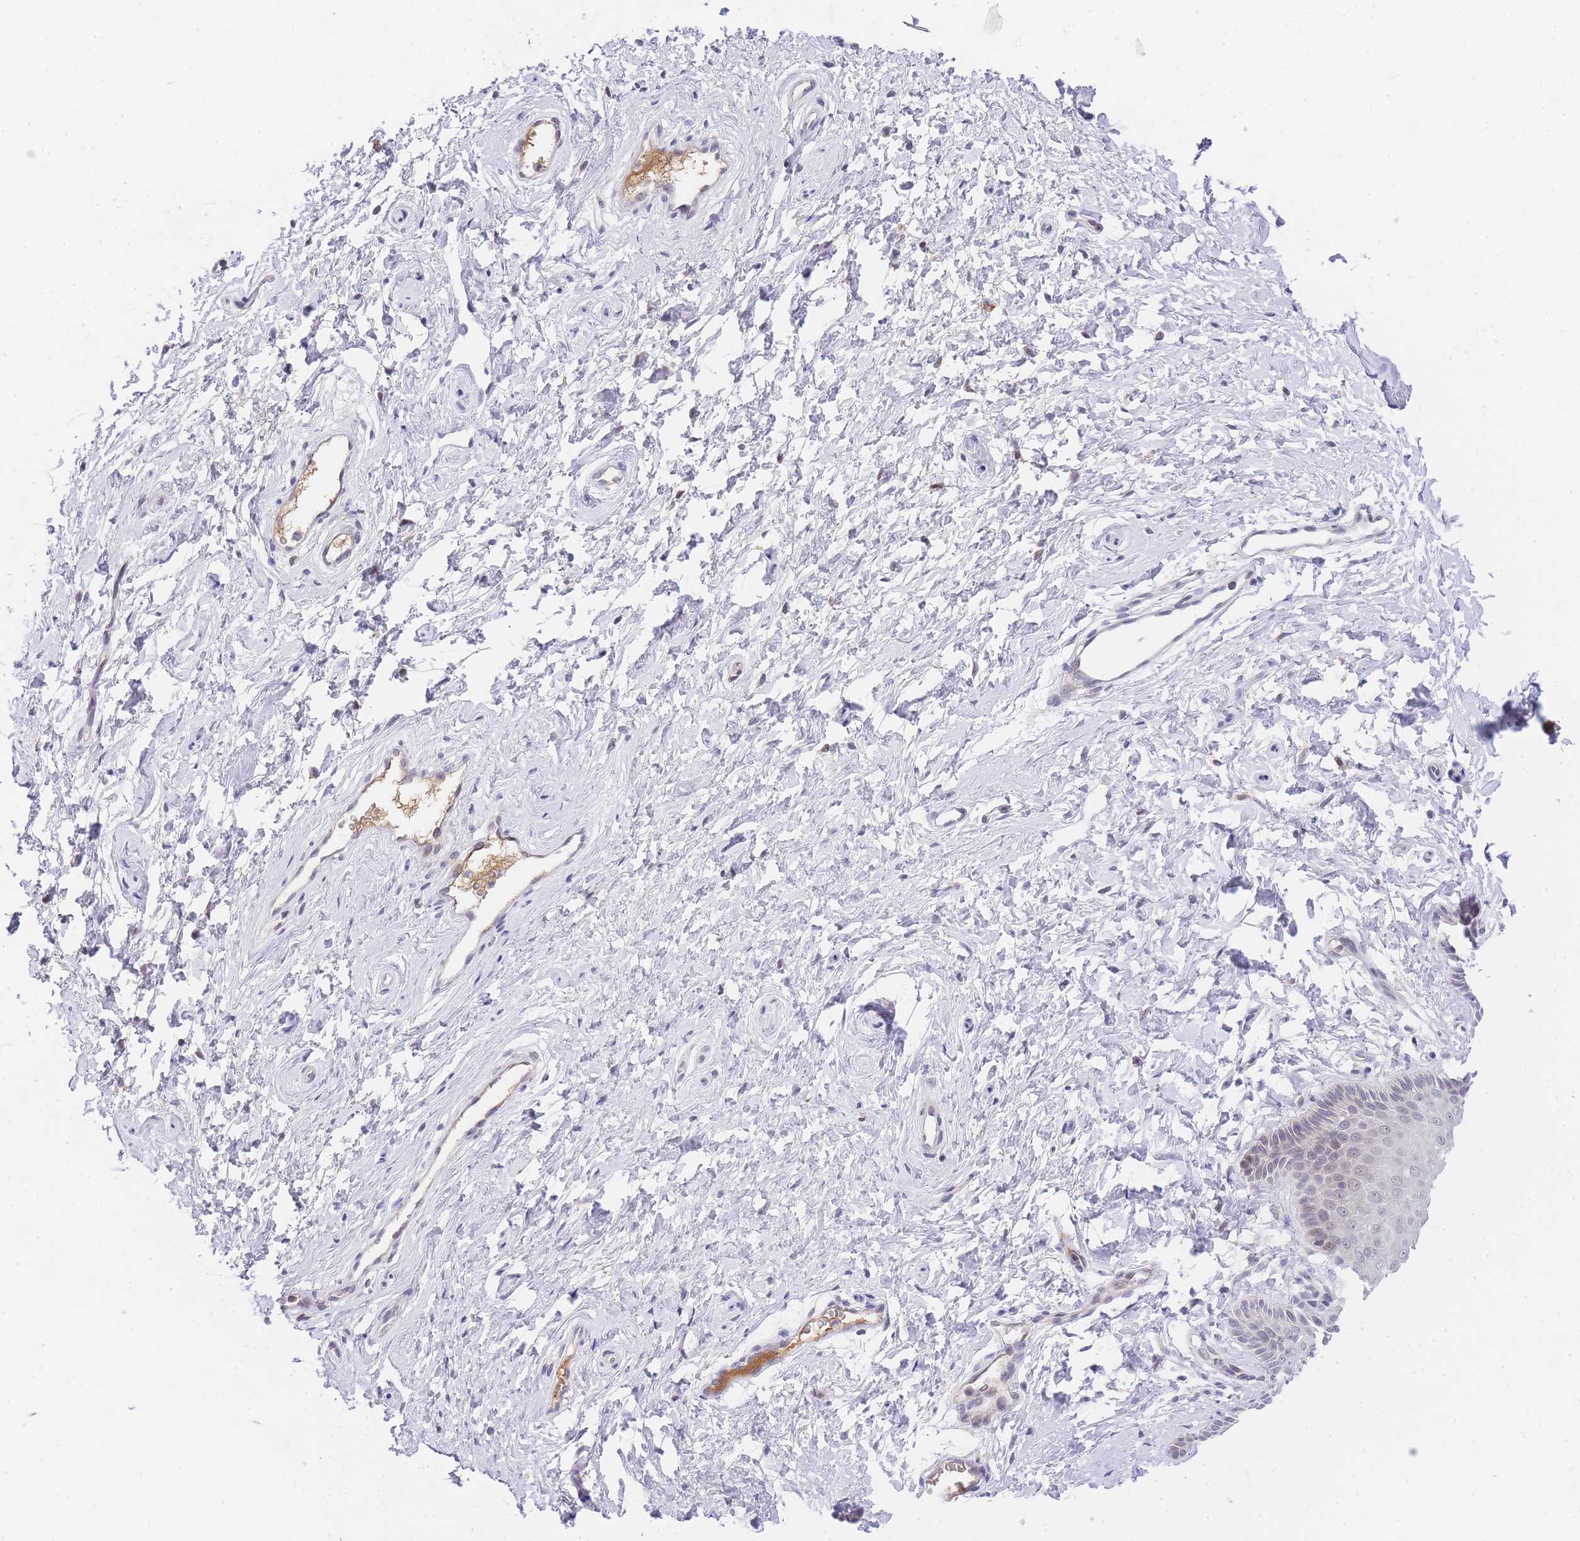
{"staining": {"intensity": "weak", "quantity": "25%-75%", "location": "nuclear"}, "tissue": "vagina", "cell_type": "Squamous epithelial cells", "image_type": "normal", "snomed": [{"axis": "morphology", "description": "Normal tissue, NOS"}, {"axis": "topography", "description": "Vagina"}, {"axis": "topography", "description": "Cervix"}], "caption": "Brown immunohistochemical staining in unremarkable vagina displays weak nuclear staining in approximately 25%-75% of squamous epithelial cells.", "gene": "SLC25A33", "patient": {"sex": "female", "age": 40}}